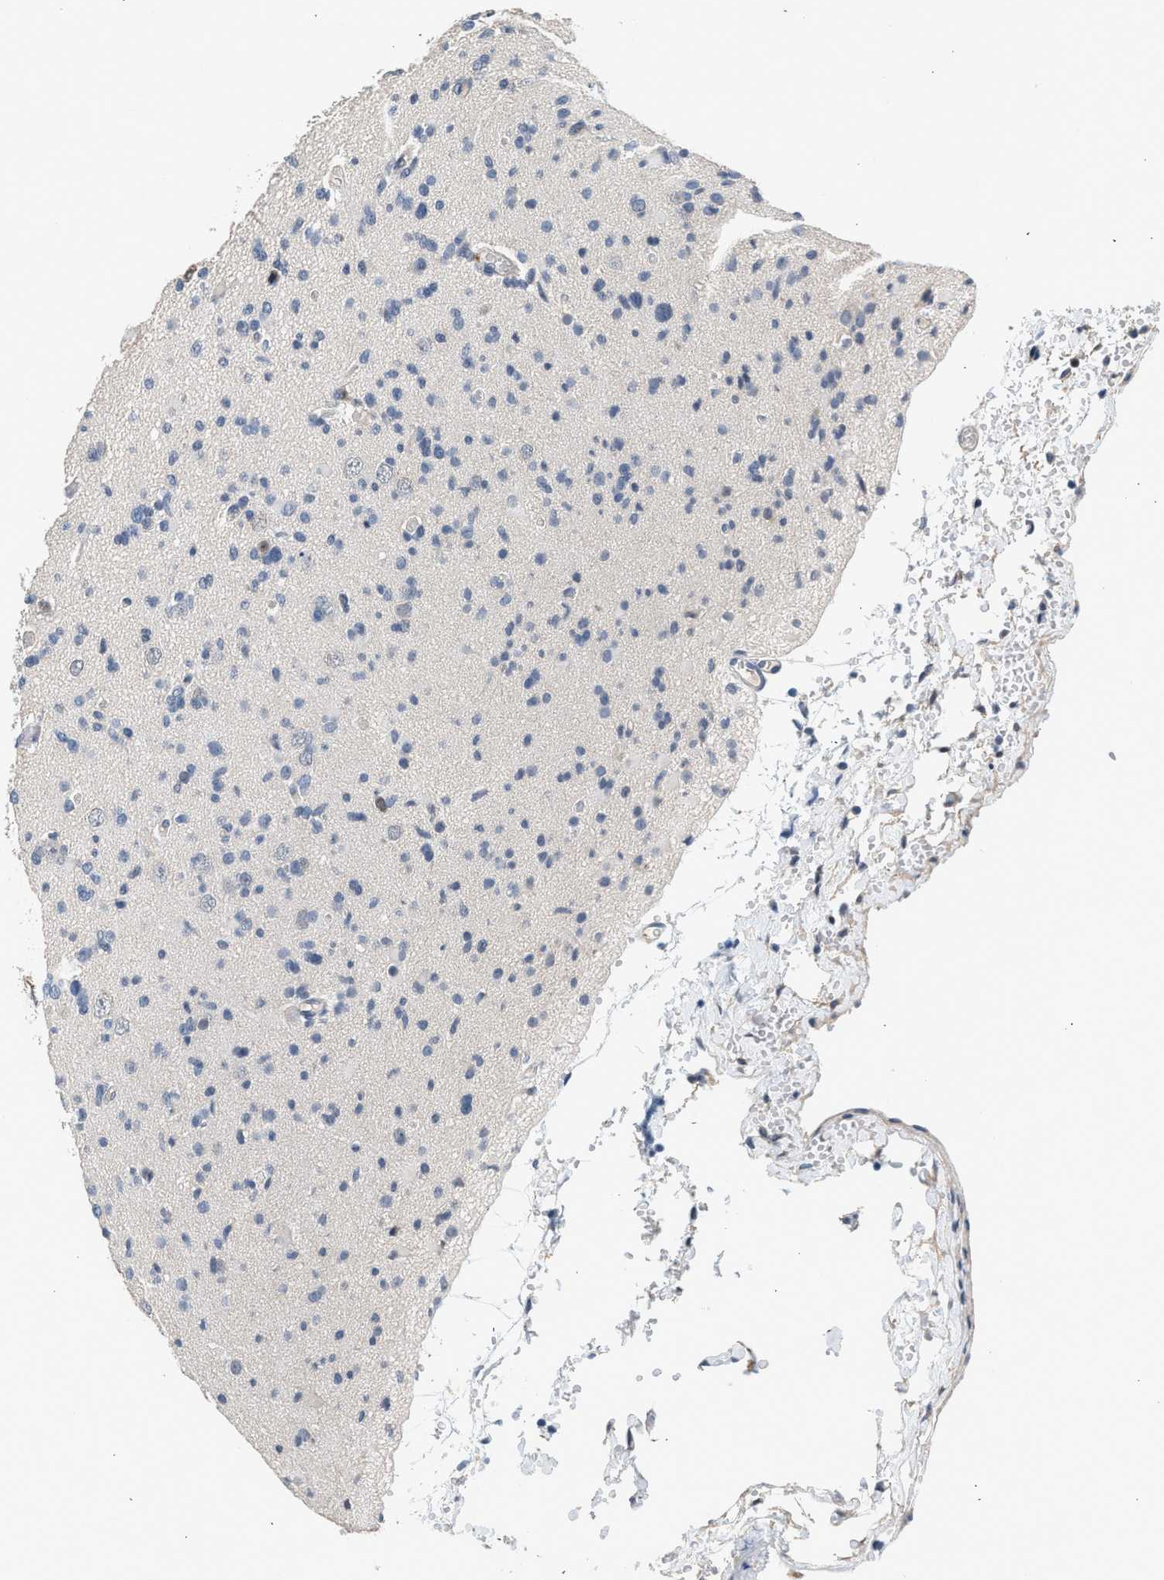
{"staining": {"intensity": "negative", "quantity": "none", "location": "none"}, "tissue": "glioma", "cell_type": "Tumor cells", "image_type": "cancer", "snomed": [{"axis": "morphology", "description": "Glioma, malignant, Low grade"}, {"axis": "topography", "description": "Brain"}], "caption": "Tumor cells show no significant positivity in malignant glioma (low-grade).", "gene": "CSF3R", "patient": {"sex": "female", "age": 22}}